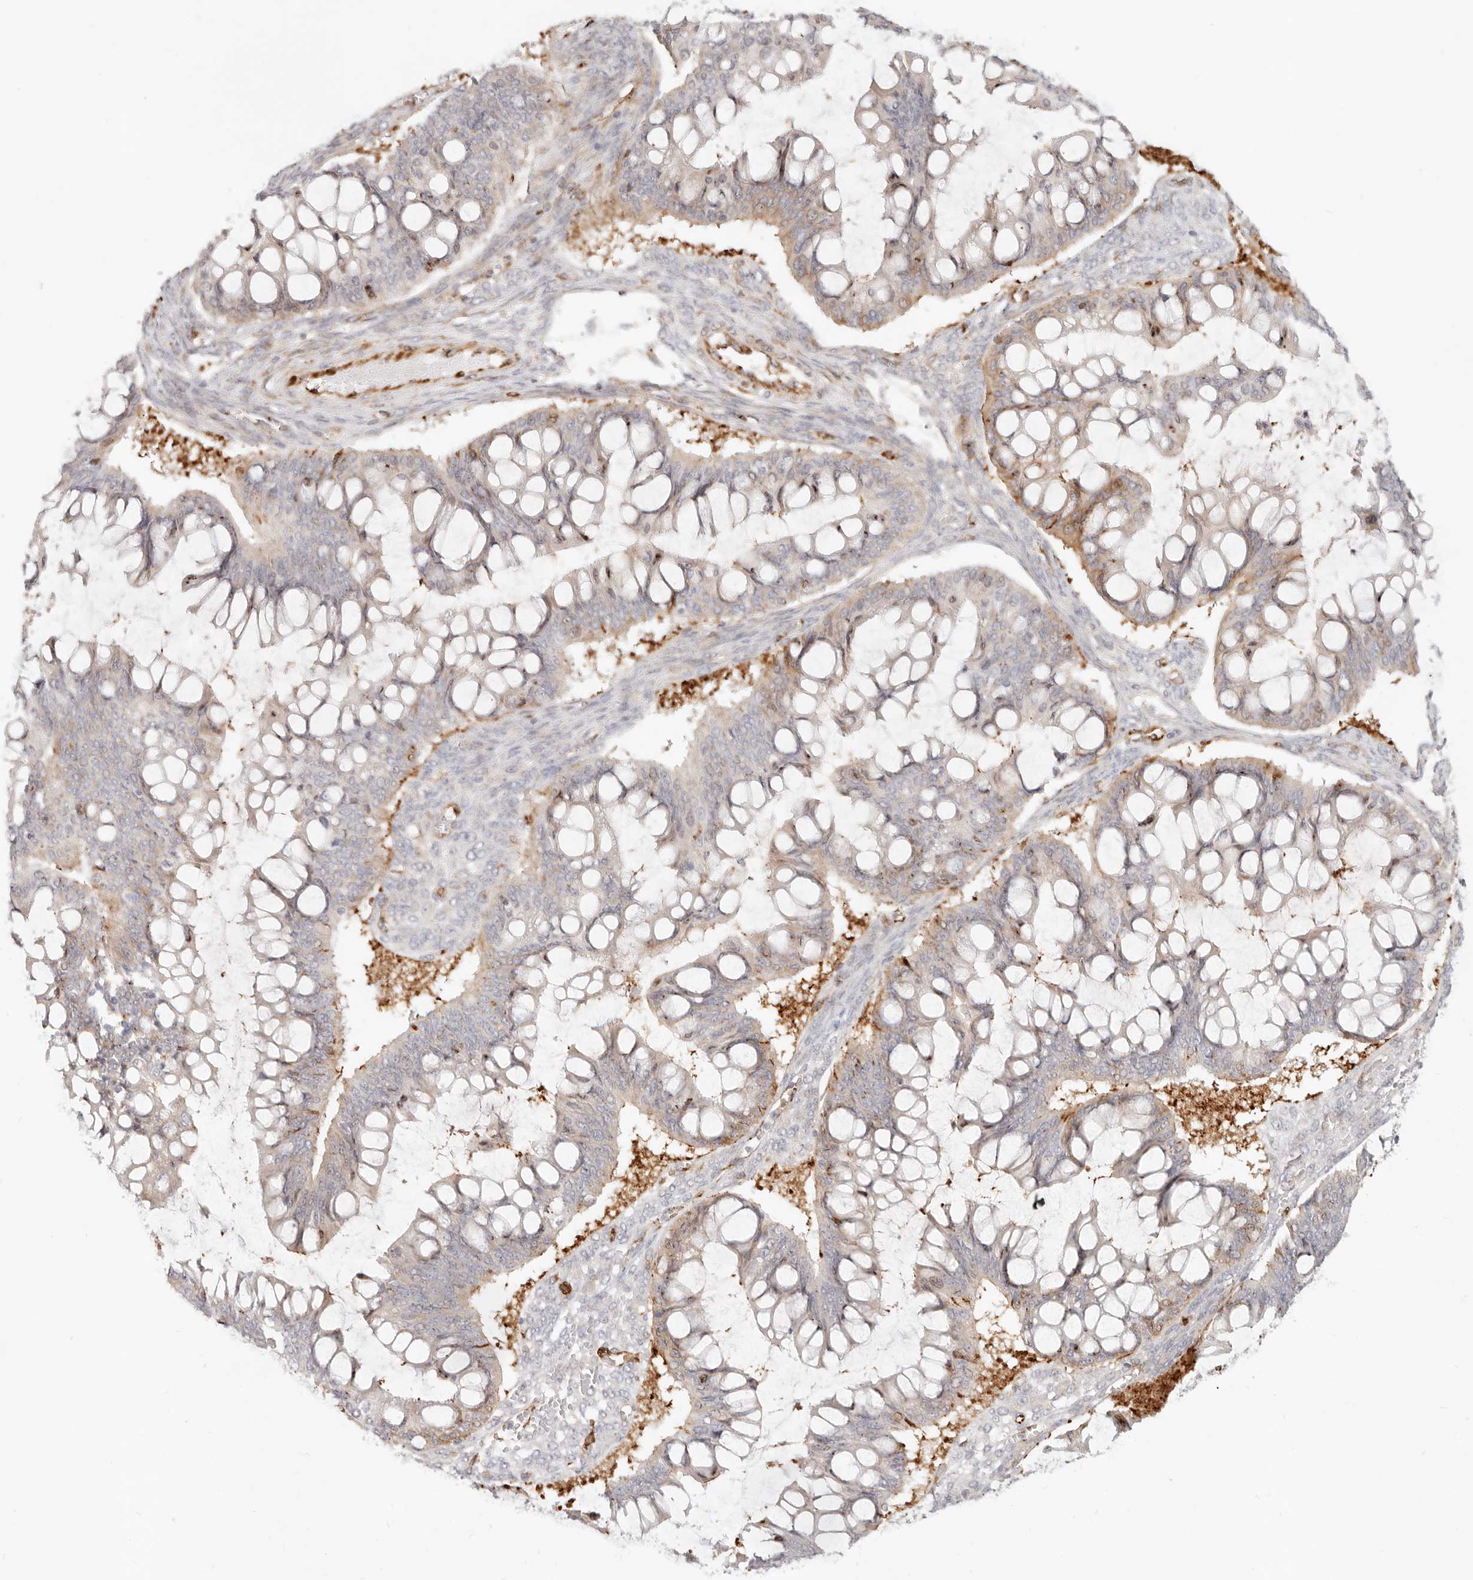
{"staining": {"intensity": "moderate", "quantity": "<25%", "location": "cytoplasmic/membranous,nuclear"}, "tissue": "ovarian cancer", "cell_type": "Tumor cells", "image_type": "cancer", "snomed": [{"axis": "morphology", "description": "Cystadenocarcinoma, mucinous, NOS"}, {"axis": "topography", "description": "Ovary"}], "caption": "This is a histology image of IHC staining of ovarian cancer (mucinous cystadenocarcinoma), which shows moderate expression in the cytoplasmic/membranous and nuclear of tumor cells.", "gene": "SASS6", "patient": {"sex": "female", "age": 73}}